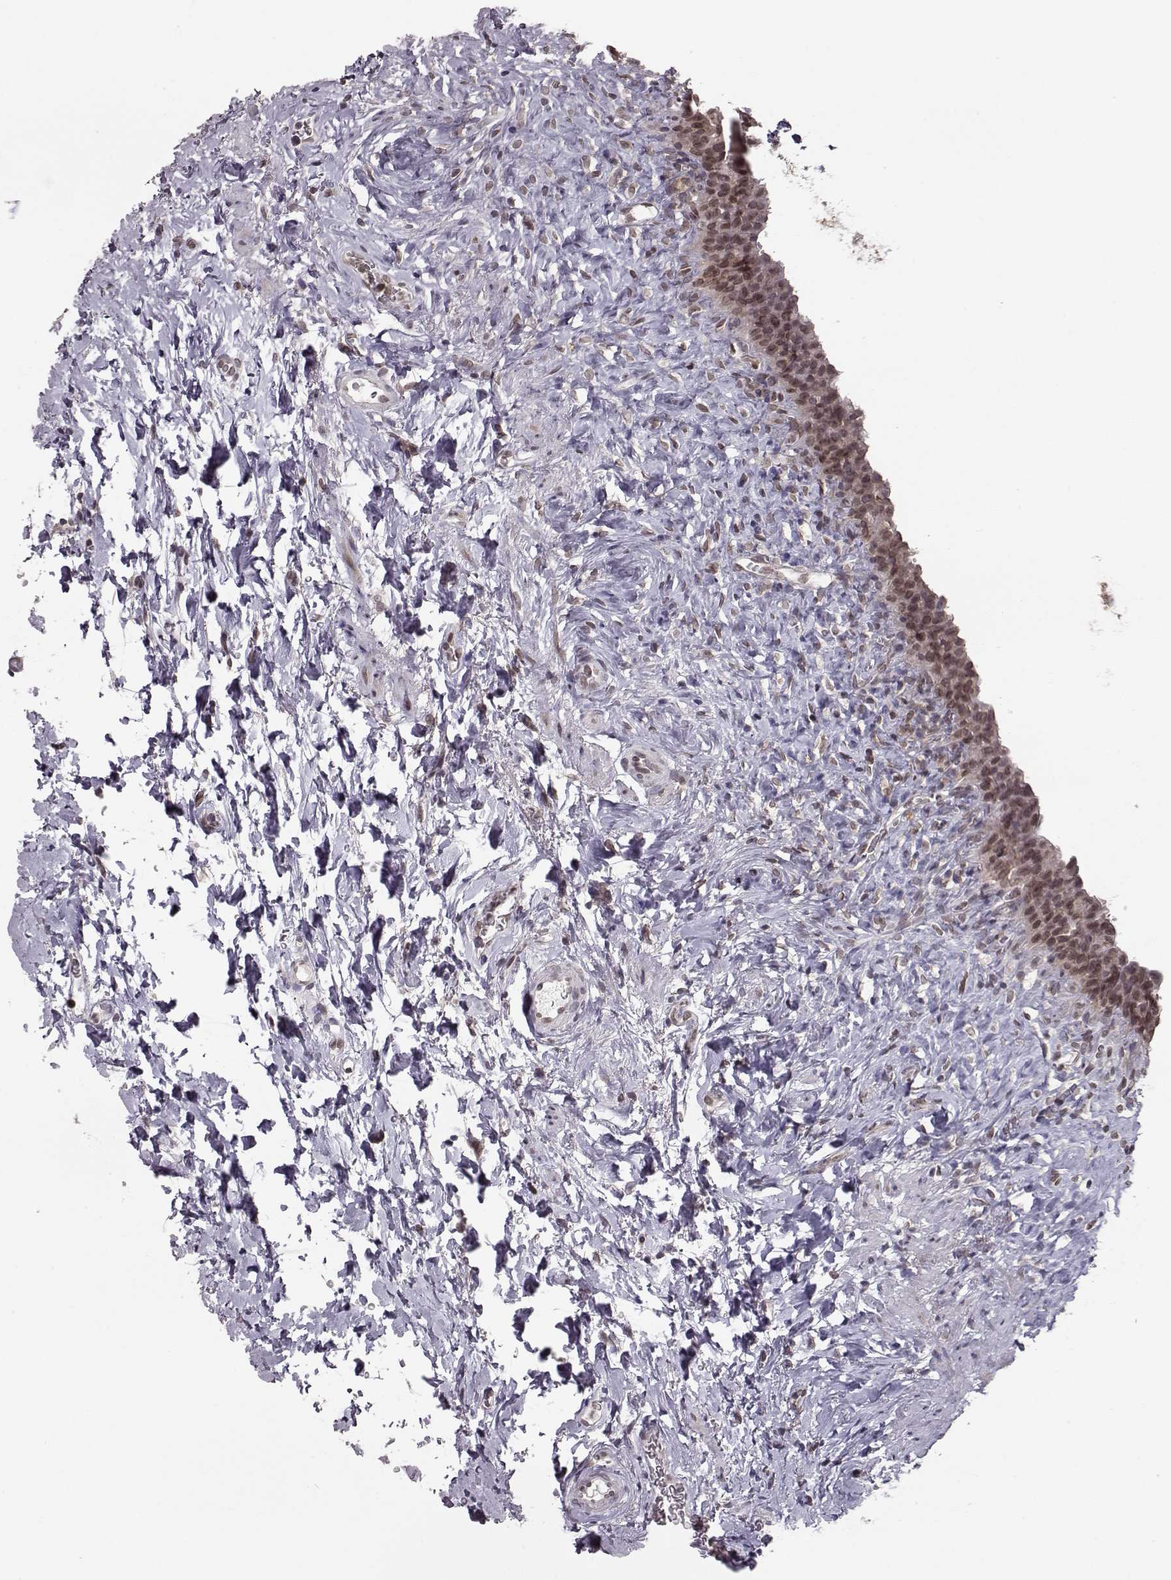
{"staining": {"intensity": "weak", "quantity": ">75%", "location": "cytoplasmic/membranous,nuclear"}, "tissue": "urinary bladder", "cell_type": "Urothelial cells", "image_type": "normal", "snomed": [{"axis": "morphology", "description": "Normal tissue, NOS"}, {"axis": "topography", "description": "Urinary bladder"}], "caption": "Protein staining of benign urinary bladder displays weak cytoplasmic/membranous,nuclear staining in approximately >75% of urothelial cells. Immunohistochemistry stains the protein in brown and the nuclei are stained blue.", "gene": "NUP37", "patient": {"sex": "male", "age": 76}}